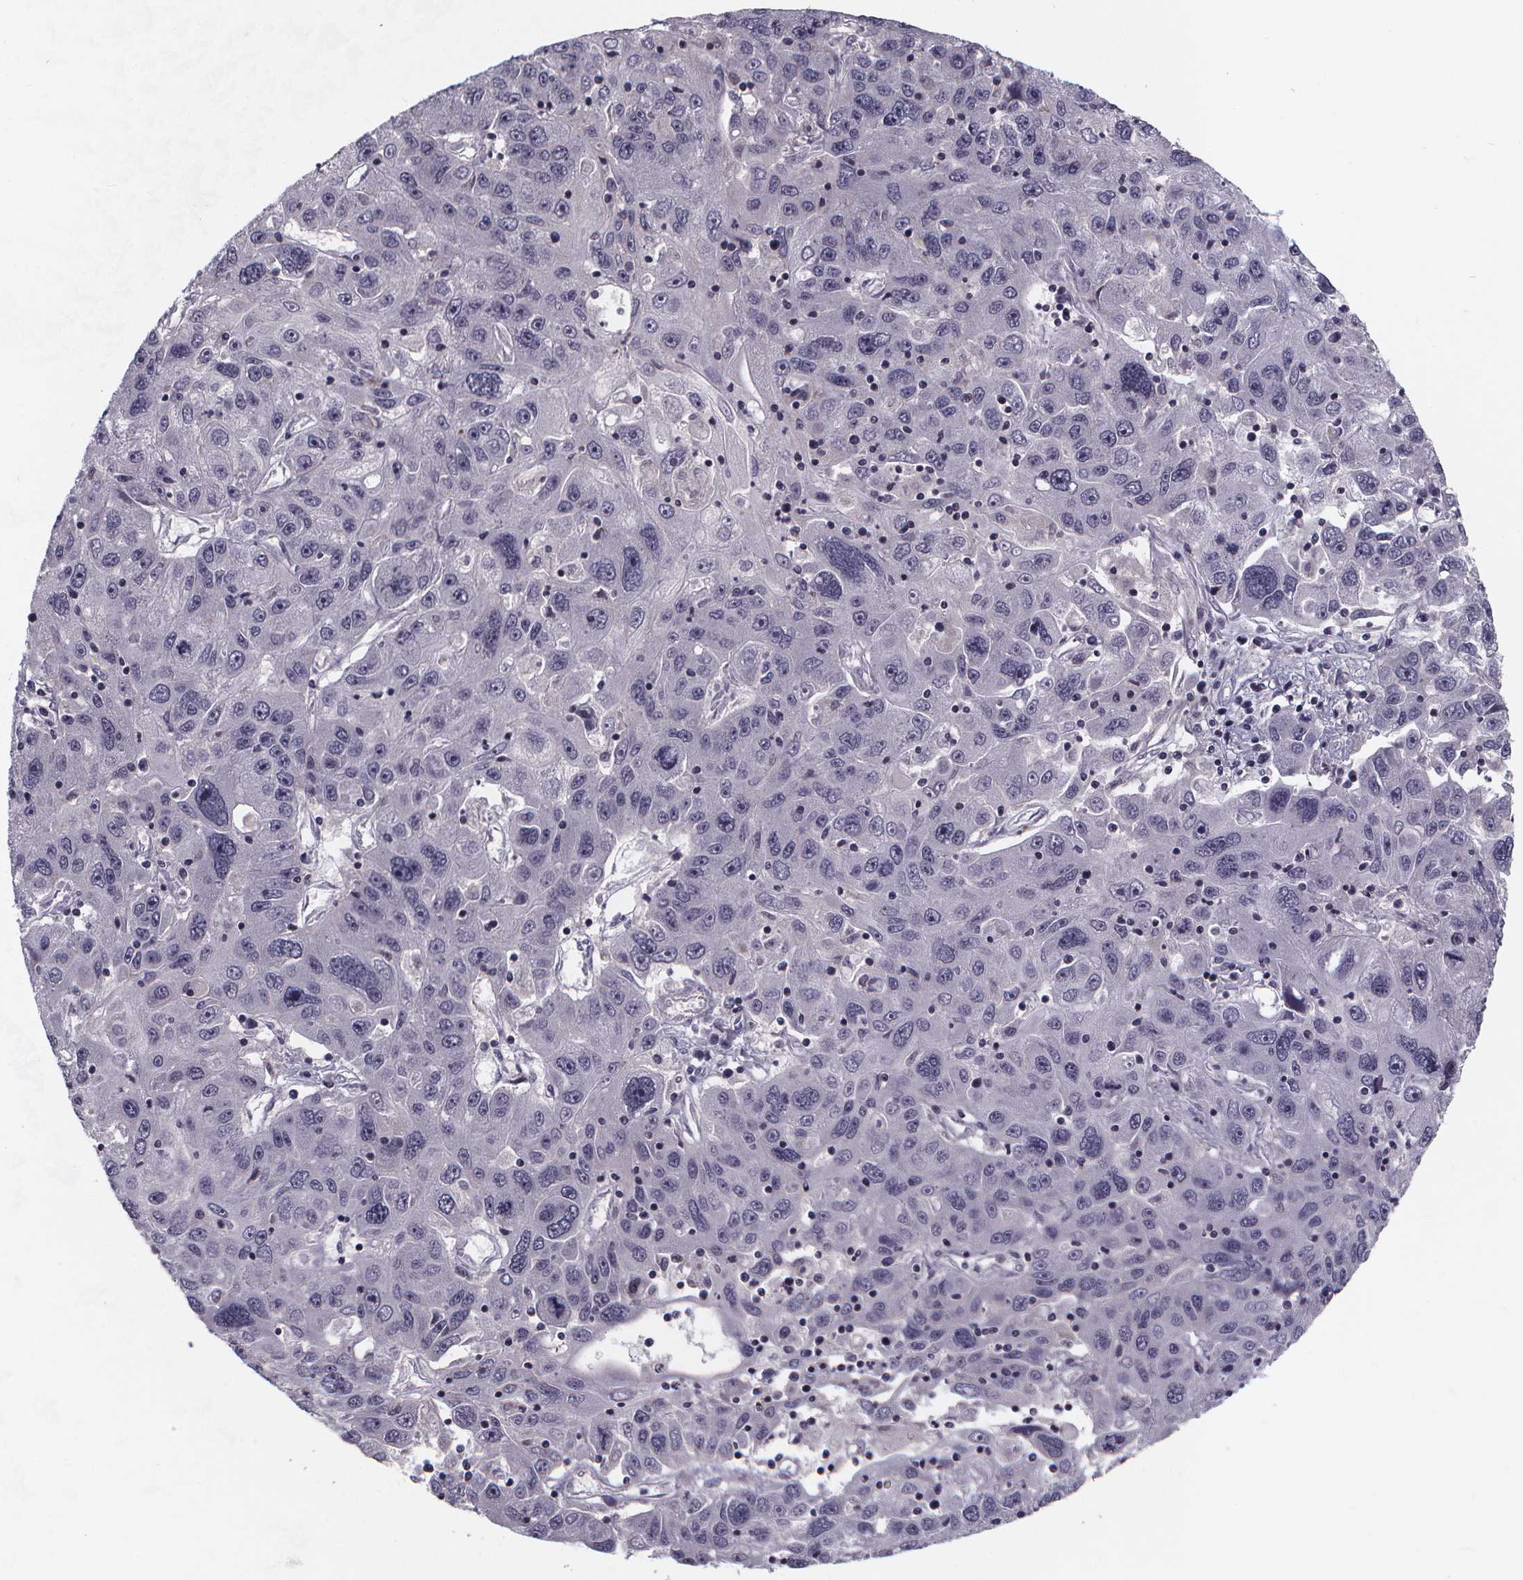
{"staining": {"intensity": "negative", "quantity": "none", "location": "none"}, "tissue": "stomach cancer", "cell_type": "Tumor cells", "image_type": "cancer", "snomed": [{"axis": "morphology", "description": "Adenocarcinoma, NOS"}, {"axis": "topography", "description": "Stomach"}], "caption": "A micrograph of human adenocarcinoma (stomach) is negative for staining in tumor cells.", "gene": "FBXW2", "patient": {"sex": "male", "age": 56}}